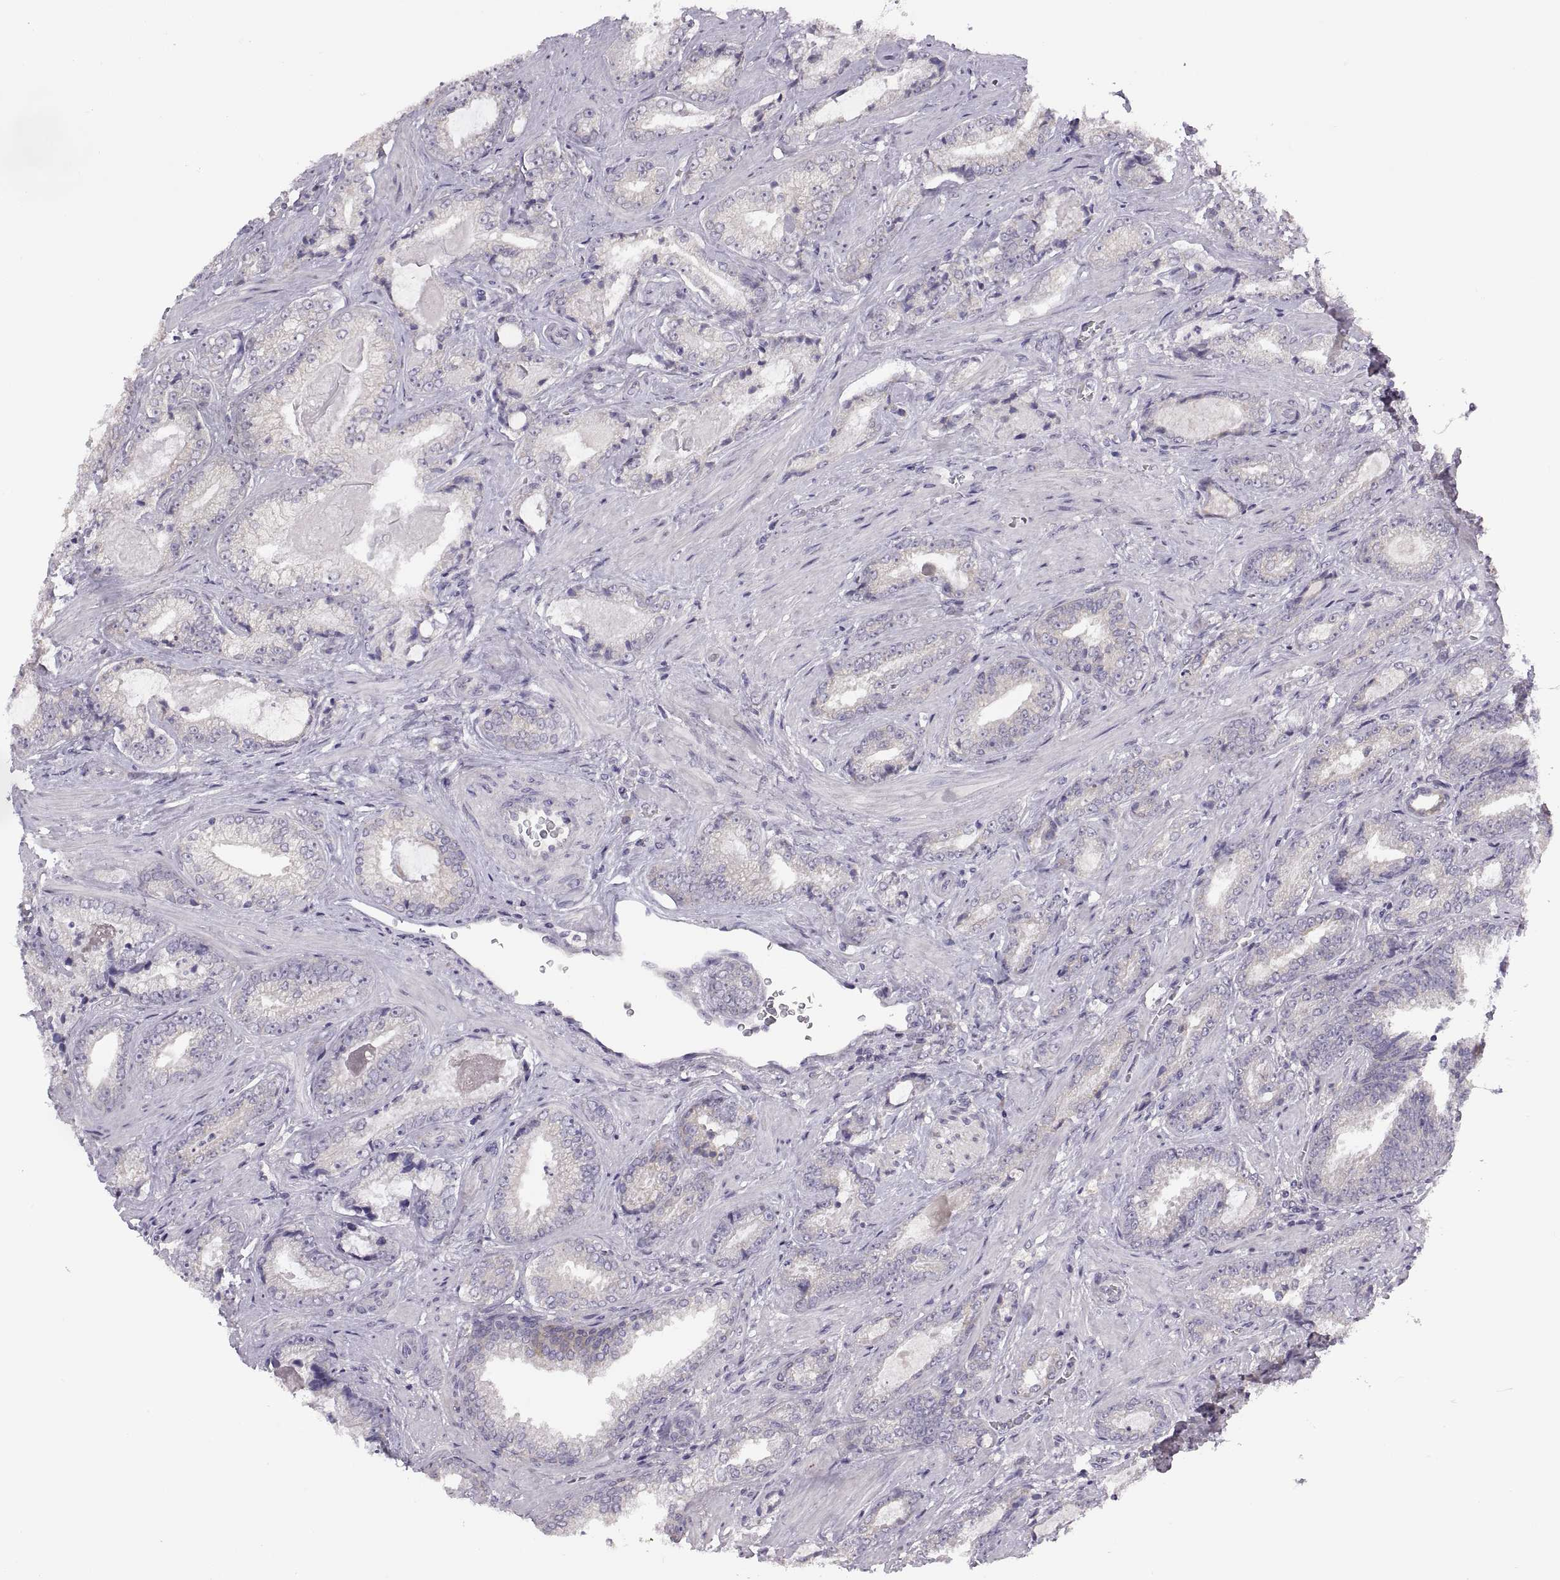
{"staining": {"intensity": "negative", "quantity": "none", "location": "none"}, "tissue": "prostate cancer", "cell_type": "Tumor cells", "image_type": "cancer", "snomed": [{"axis": "morphology", "description": "Adenocarcinoma, Low grade"}, {"axis": "topography", "description": "Prostate"}], "caption": "Immunohistochemical staining of human adenocarcinoma (low-grade) (prostate) reveals no significant expression in tumor cells. The staining is performed using DAB (3,3'-diaminobenzidine) brown chromogen with nuclei counter-stained in using hematoxylin.", "gene": "ACSBG2", "patient": {"sex": "male", "age": 61}}